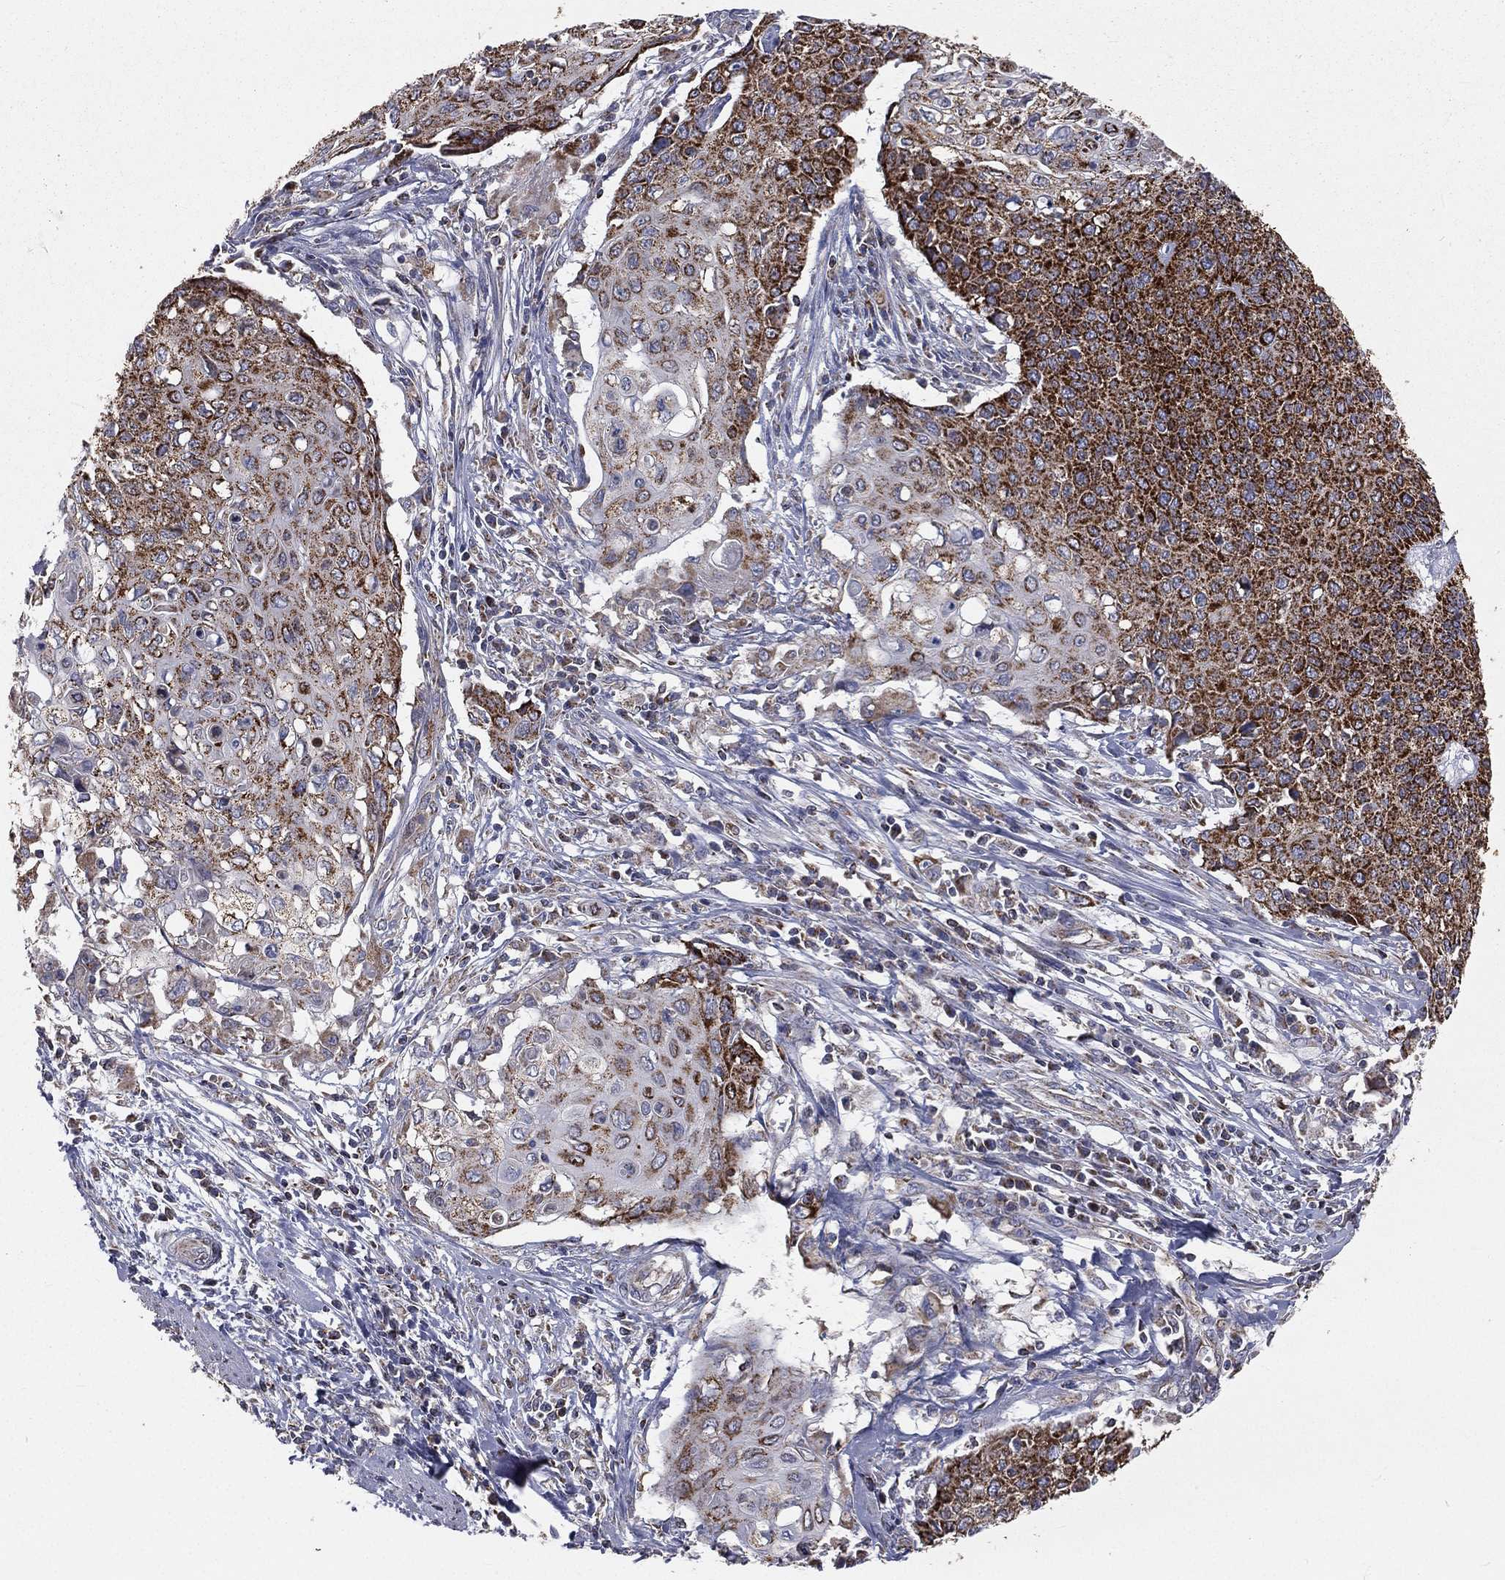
{"staining": {"intensity": "strong", "quantity": ">75%", "location": "cytoplasmic/membranous"}, "tissue": "cervical cancer", "cell_type": "Tumor cells", "image_type": "cancer", "snomed": [{"axis": "morphology", "description": "Squamous cell carcinoma, NOS"}, {"axis": "topography", "description": "Cervix"}], "caption": "Human cervical squamous cell carcinoma stained with a brown dye displays strong cytoplasmic/membranous positive expression in approximately >75% of tumor cells.", "gene": "HADH", "patient": {"sex": "female", "age": 39}}